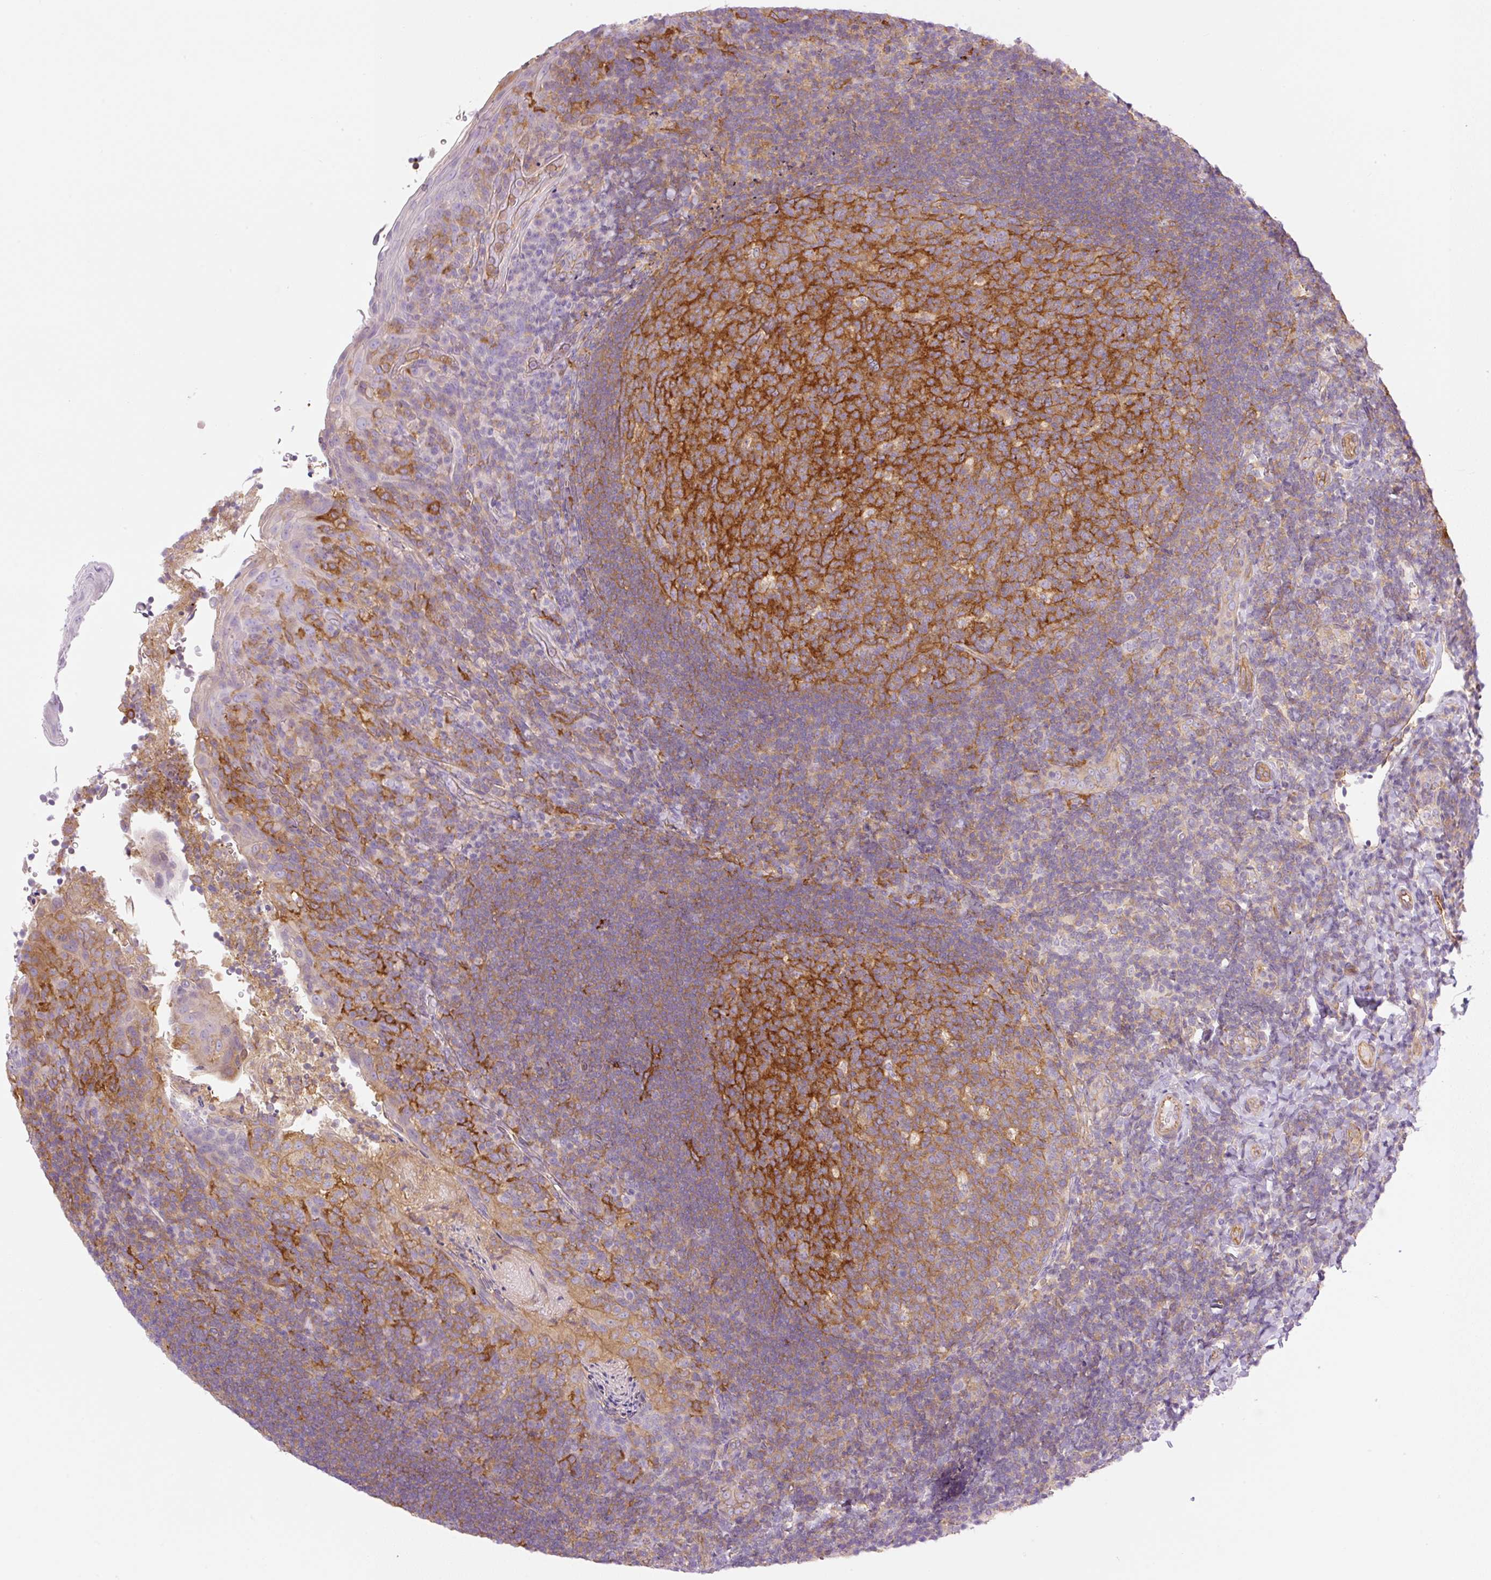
{"staining": {"intensity": "moderate", "quantity": "25%-75%", "location": "cytoplasmic/membranous"}, "tissue": "tonsil", "cell_type": "Germinal center cells", "image_type": "normal", "snomed": [{"axis": "morphology", "description": "Normal tissue, NOS"}, {"axis": "topography", "description": "Tonsil"}], "caption": "Unremarkable tonsil exhibits moderate cytoplasmic/membranous positivity in about 25%-75% of germinal center cells, visualized by immunohistochemistry. (DAB (3,3'-diaminobenzidine) IHC, brown staining for protein, blue staining for nuclei).", "gene": "EHD1", "patient": {"sex": "female", "age": 10}}